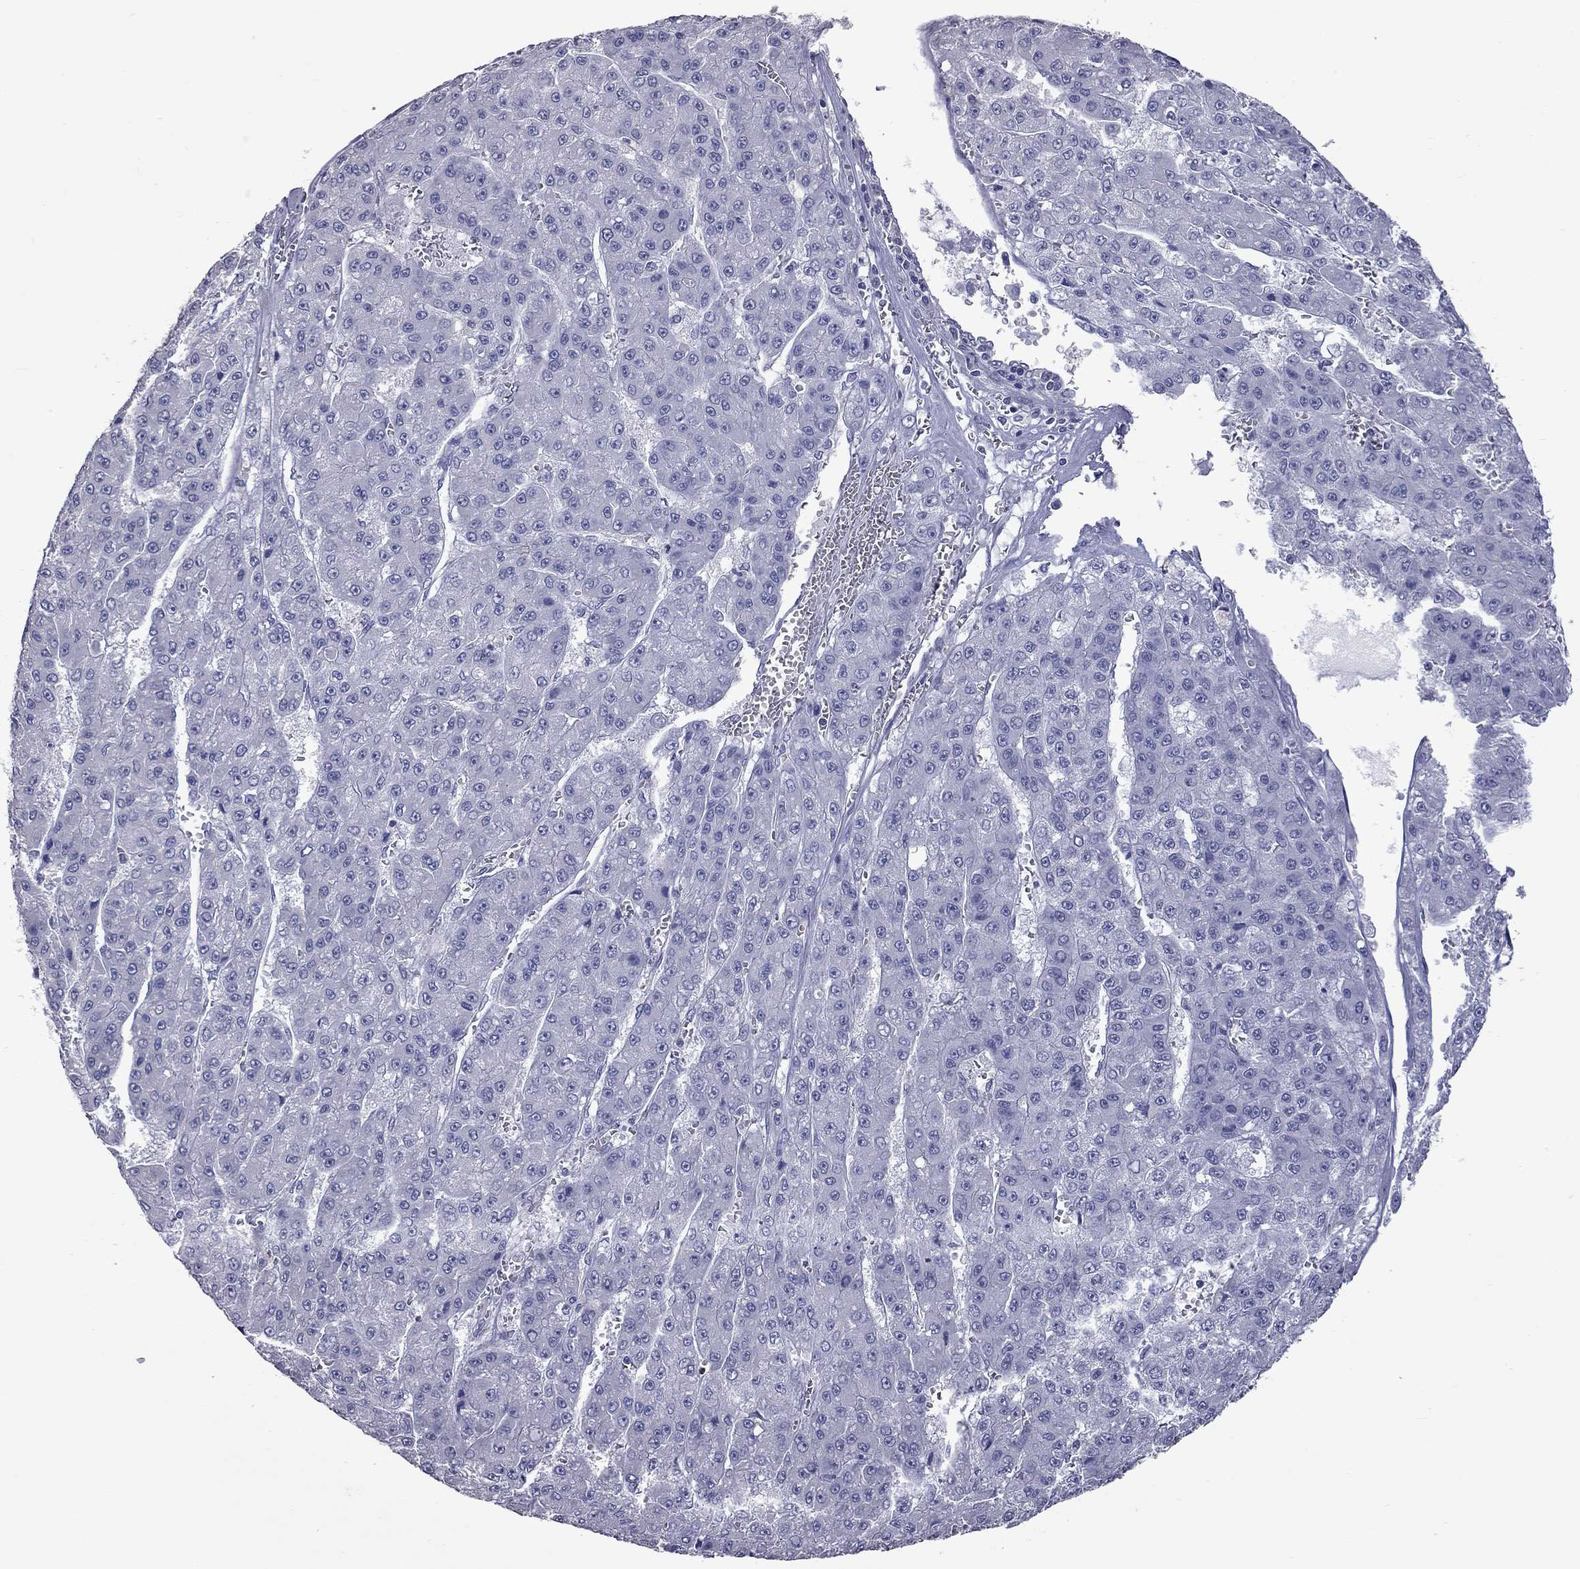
{"staining": {"intensity": "negative", "quantity": "none", "location": "none"}, "tissue": "liver cancer", "cell_type": "Tumor cells", "image_type": "cancer", "snomed": [{"axis": "morphology", "description": "Carcinoma, Hepatocellular, NOS"}, {"axis": "topography", "description": "Liver"}], "caption": "Immunohistochemical staining of liver cancer demonstrates no significant expression in tumor cells.", "gene": "SHOC2", "patient": {"sex": "male", "age": 70}}